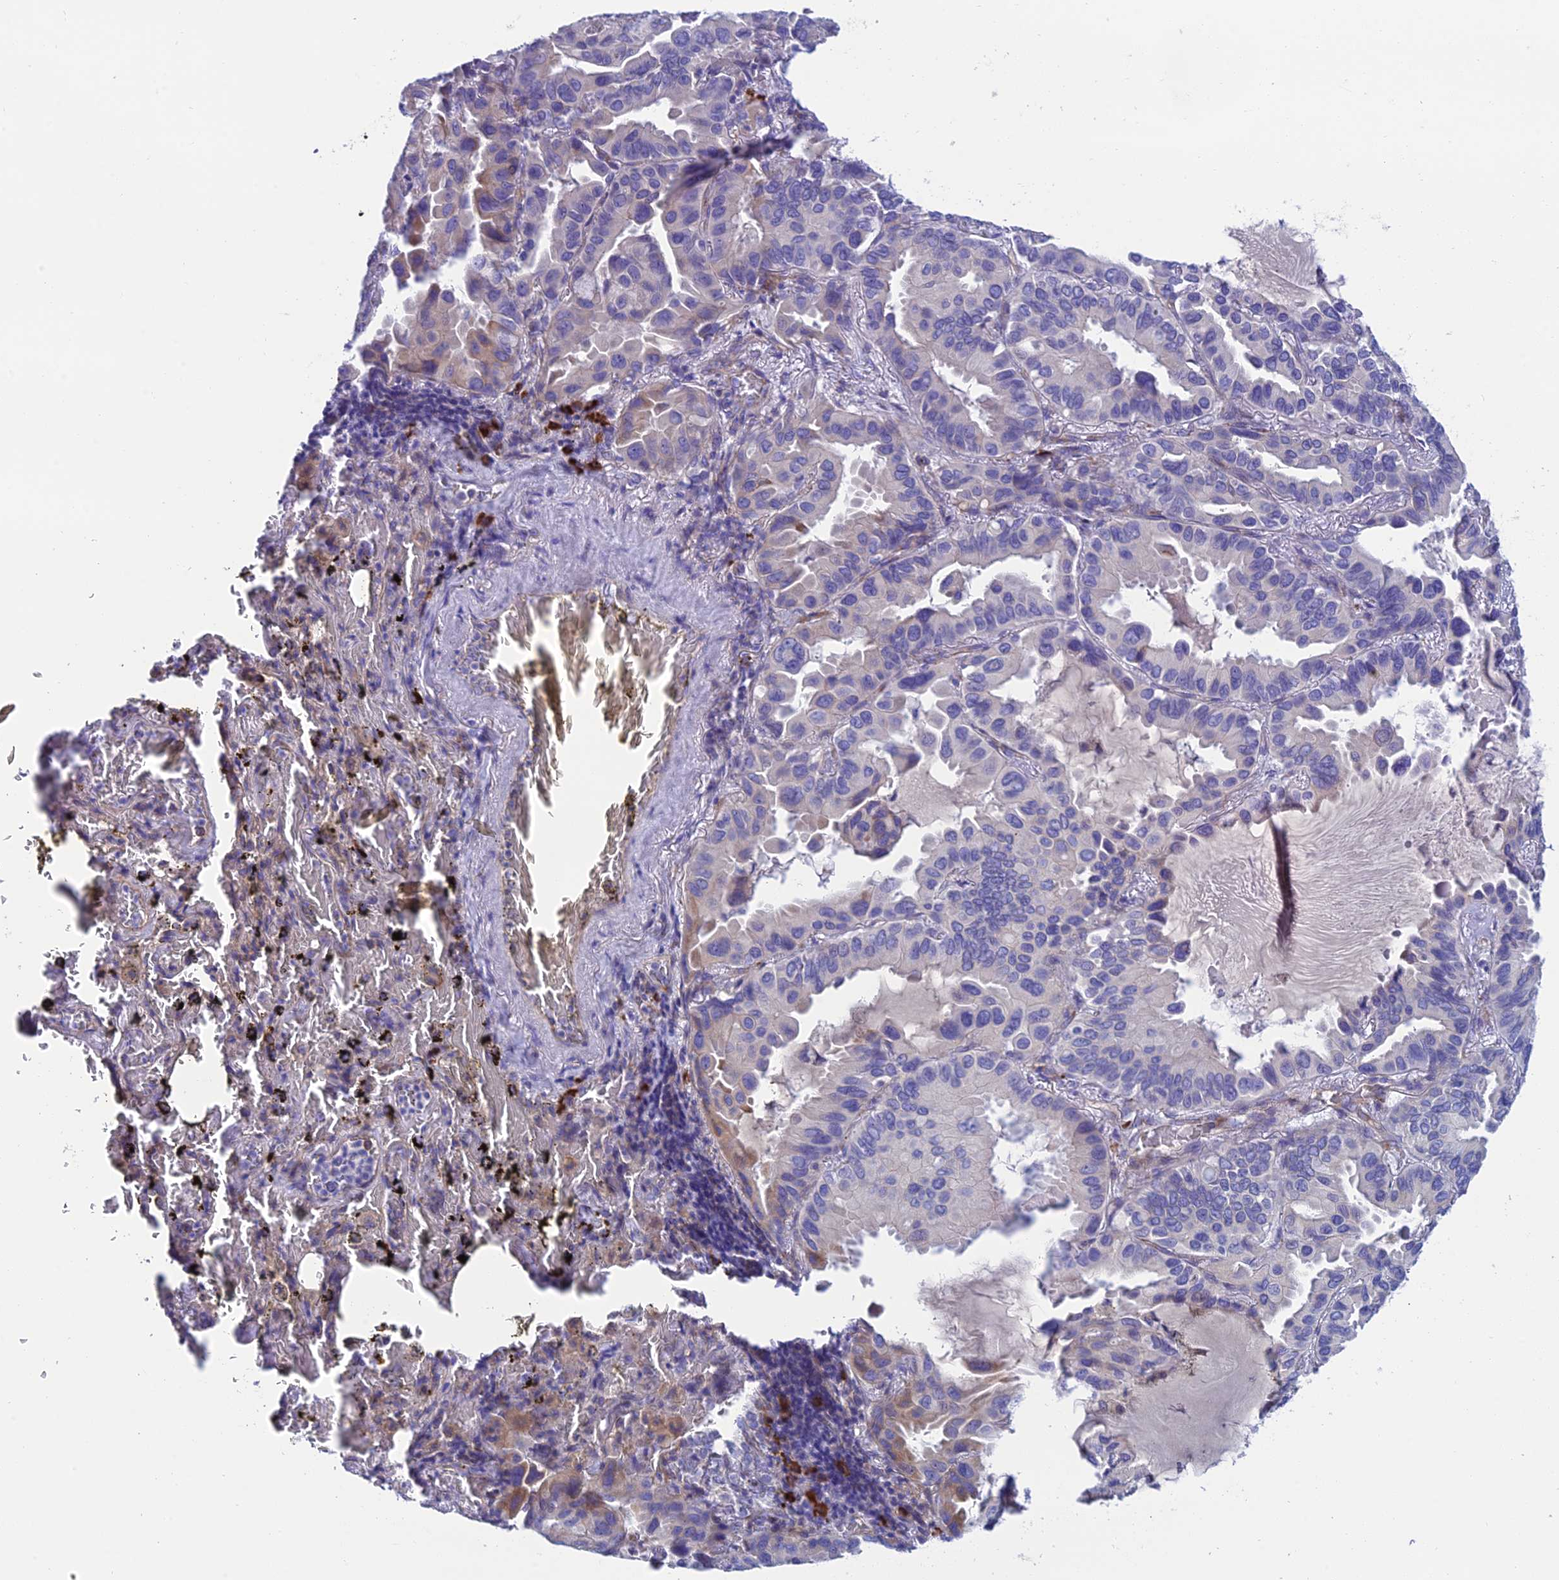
{"staining": {"intensity": "weak", "quantity": "<25%", "location": "cytoplasmic/membranous"}, "tissue": "lung cancer", "cell_type": "Tumor cells", "image_type": "cancer", "snomed": [{"axis": "morphology", "description": "Adenocarcinoma, NOS"}, {"axis": "topography", "description": "Lung"}], "caption": "Tumor cells show no significant protein positivity in adenocarcinoma (lung).", "gene": "MACIR", "patient": {"sex": "male", "age": 64}}